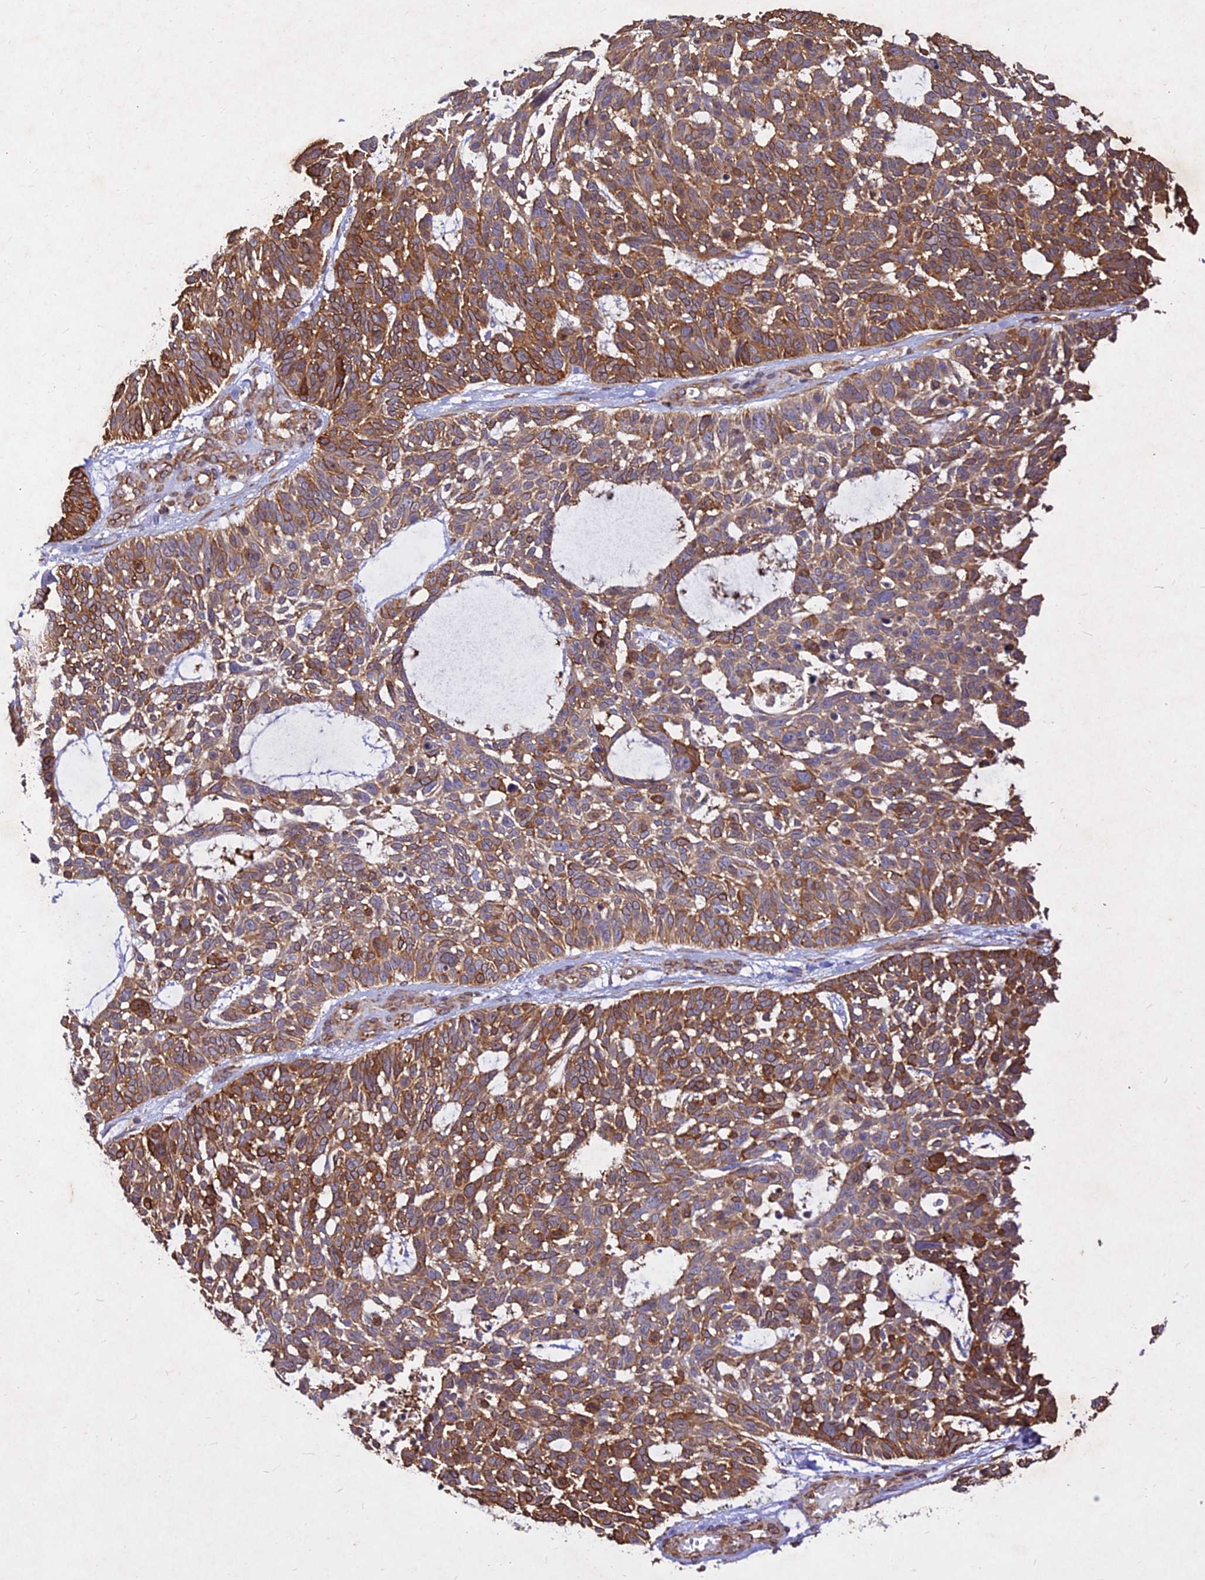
{"staining": {"intensity": "moderate", "quantity": ">75%", "location": "cytoplasmic/membranous"}, "tissue": "skin cancer", "cell_type": "Tumor cells", "image_type": "cancer", "snomed": [{"axis": "morphology", "description": "Basal cell carcinoma"}, {"axis": "topography", "description": "Skin"}], "caption": "Human skin cancer (basal cell carcinoma) stained with a brown dye exhibits moderate cytoplasmic/membranous positive positivity in about >75% of tumor cells.", "gene": "SKA1", "patient": {"sex": "male", "age": 88}}